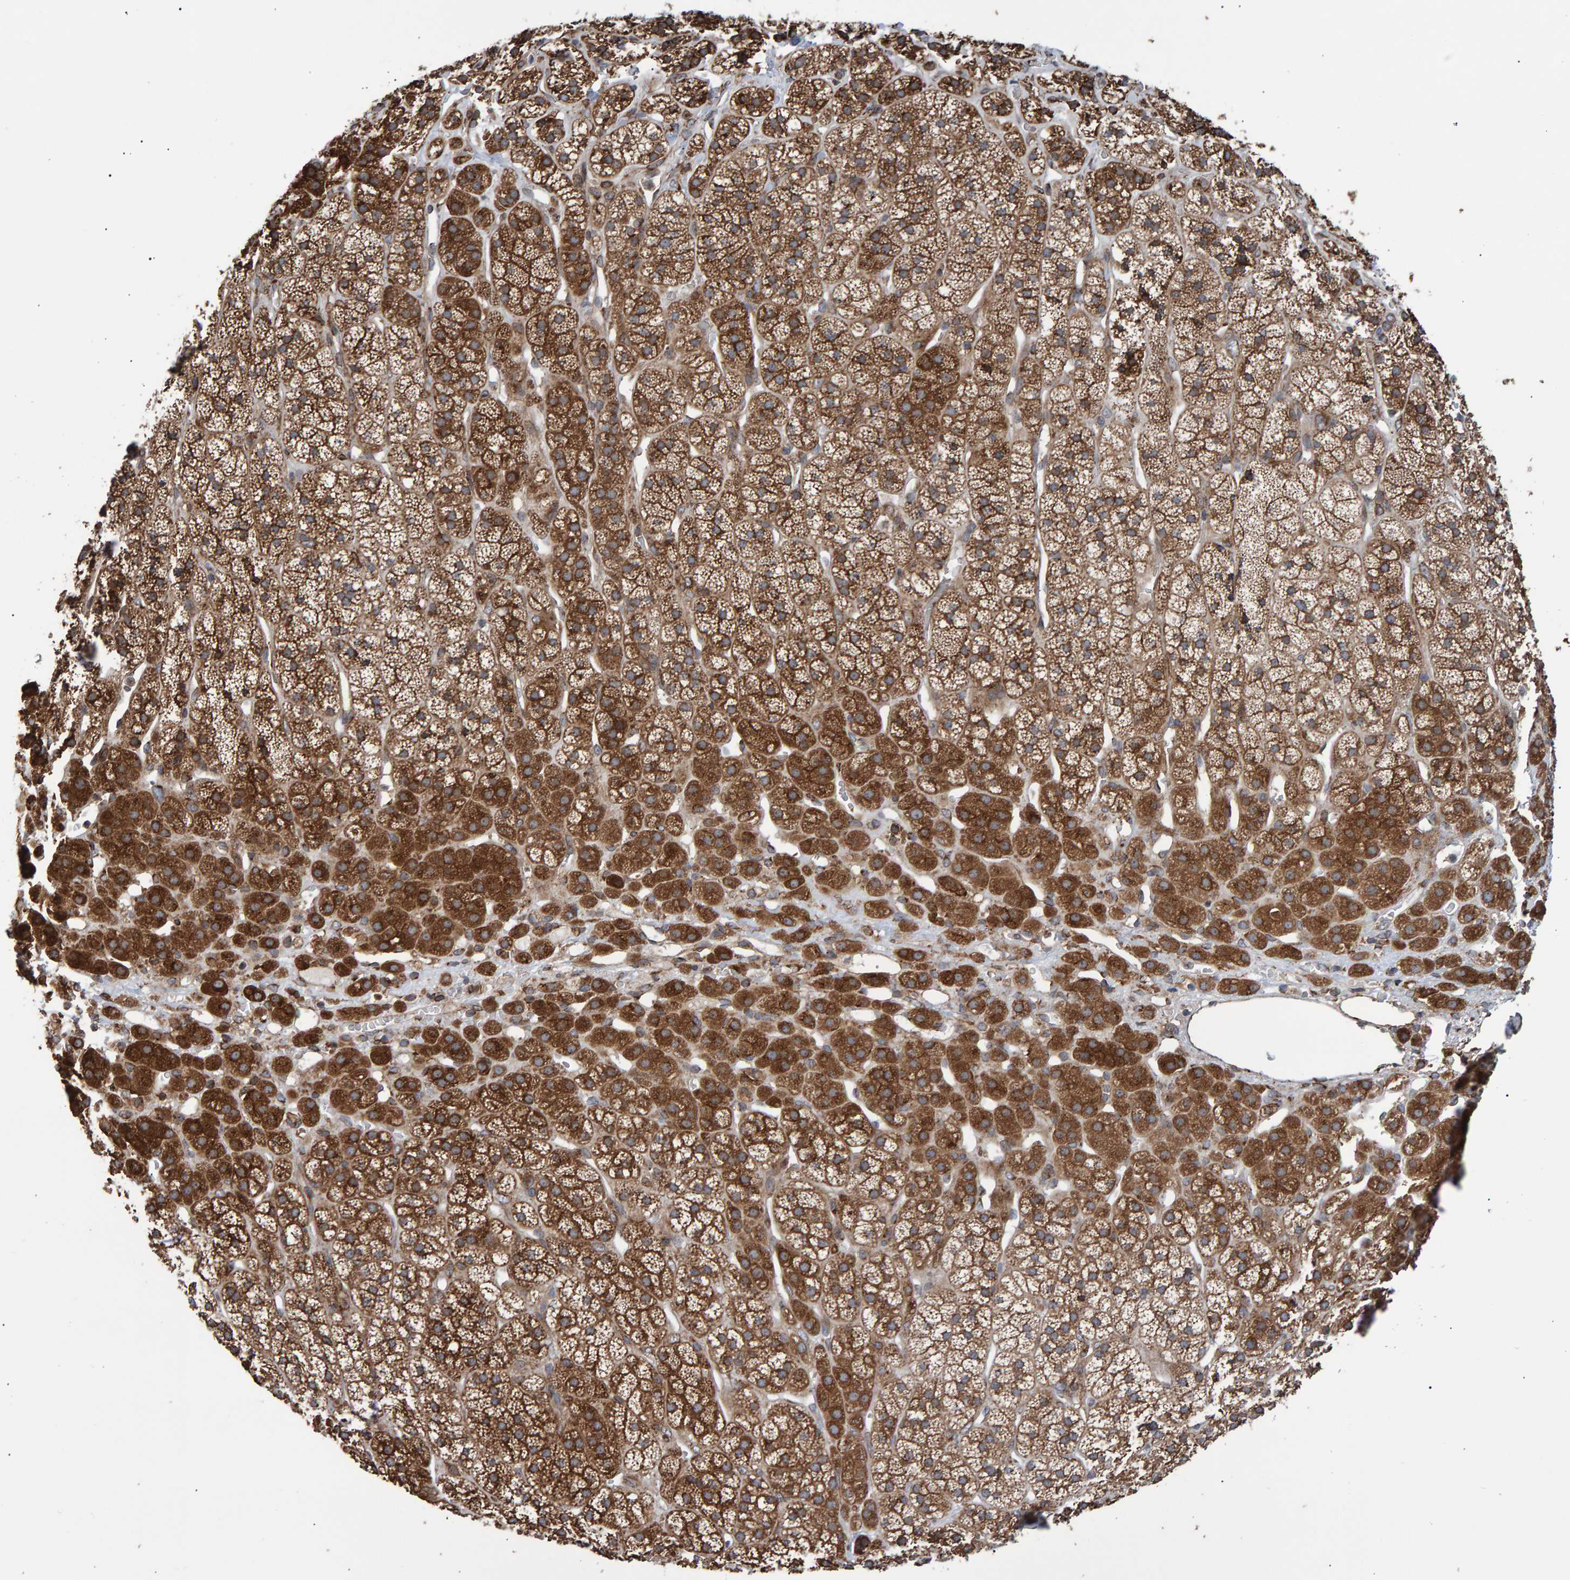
{"staining": {"intensity": "strong", "quantity": ">75%", "location": "cytoplasmic/membranous"}, "tissue": "adrenal gland", "cell_type": "Glandular cells", "image_type": "normal", "snomed": [{"axis": "morphology", "description": "Normal tissue, NOS"}, {"axis": "topography", "description": "Adrenal gland"}], "caption": "Brown immunohistochemical staining in unremarkable human adrenal gland demonstrates strong cytoplasmic/membranous staining in about >75% of glandular cells. The protein of interest is stained brown, and the nuclei are stained in blue (DAB (3,3'-diaminobenzidine) IHC with brightfield microscopy, high magnification).", "gene": "FAM117A", "patient": {"sex": "male", "age": 56}}